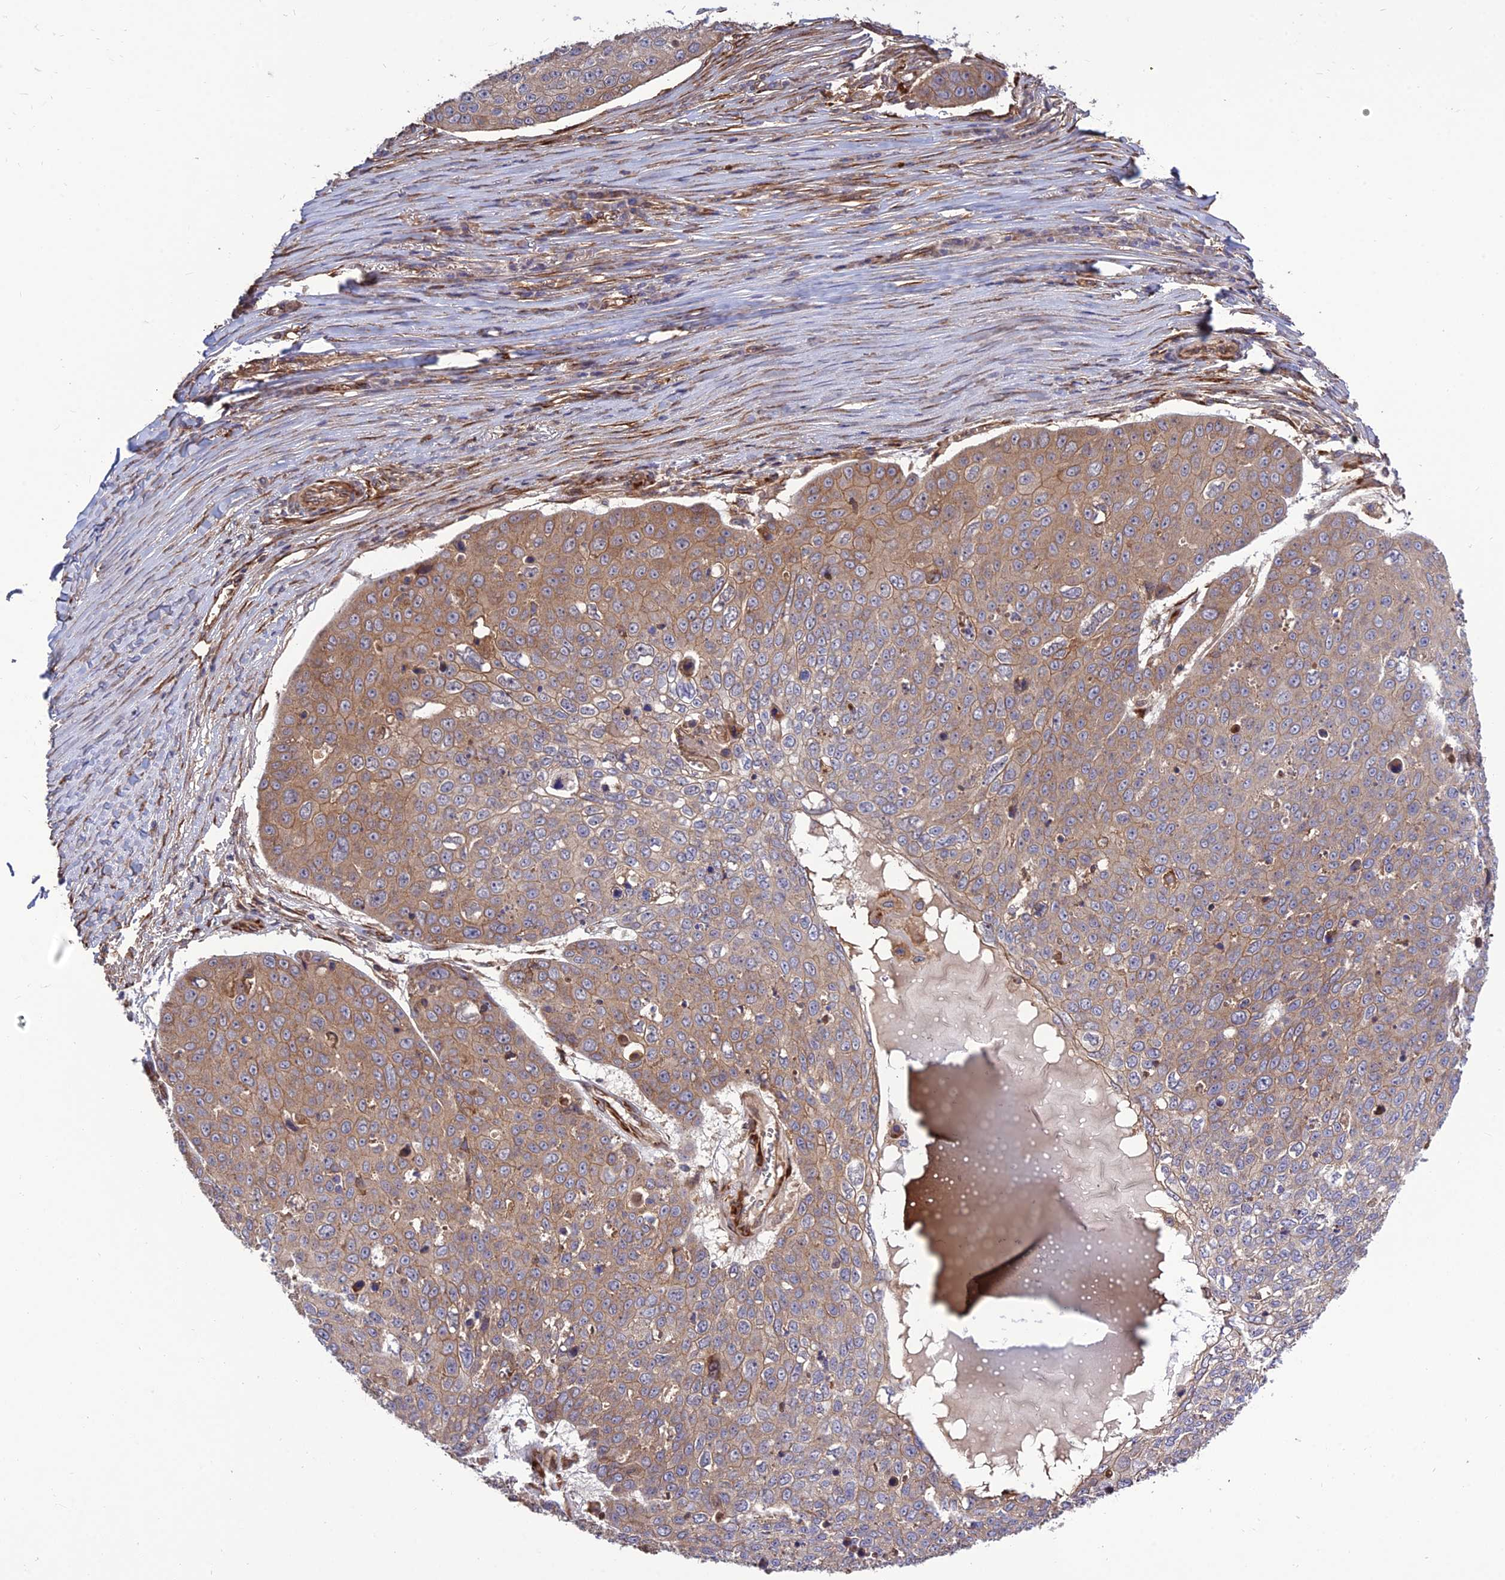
{"staining": {"intensity": "moderate", "quantity": "25%-75%", "location": "cytoplasmic/membranous"}, "tissue": "skin cancer", "cell_type": "Tumor cells", "image_type": "cancer", "snomed": [{"axis": "morphology", "description": "Squamous cell carcinoma, NOS"}, {"axis": "topography", "description": "Skin"}], "caption": "This is a micrograph of immunohistochemistry staining of skin squamous cell carcinoma, which shows moderate expression in the cytoplasmic/membranous of tumor cells.", "gene": "CRTAP", "patient": {"sex": "male", "age": 71}}